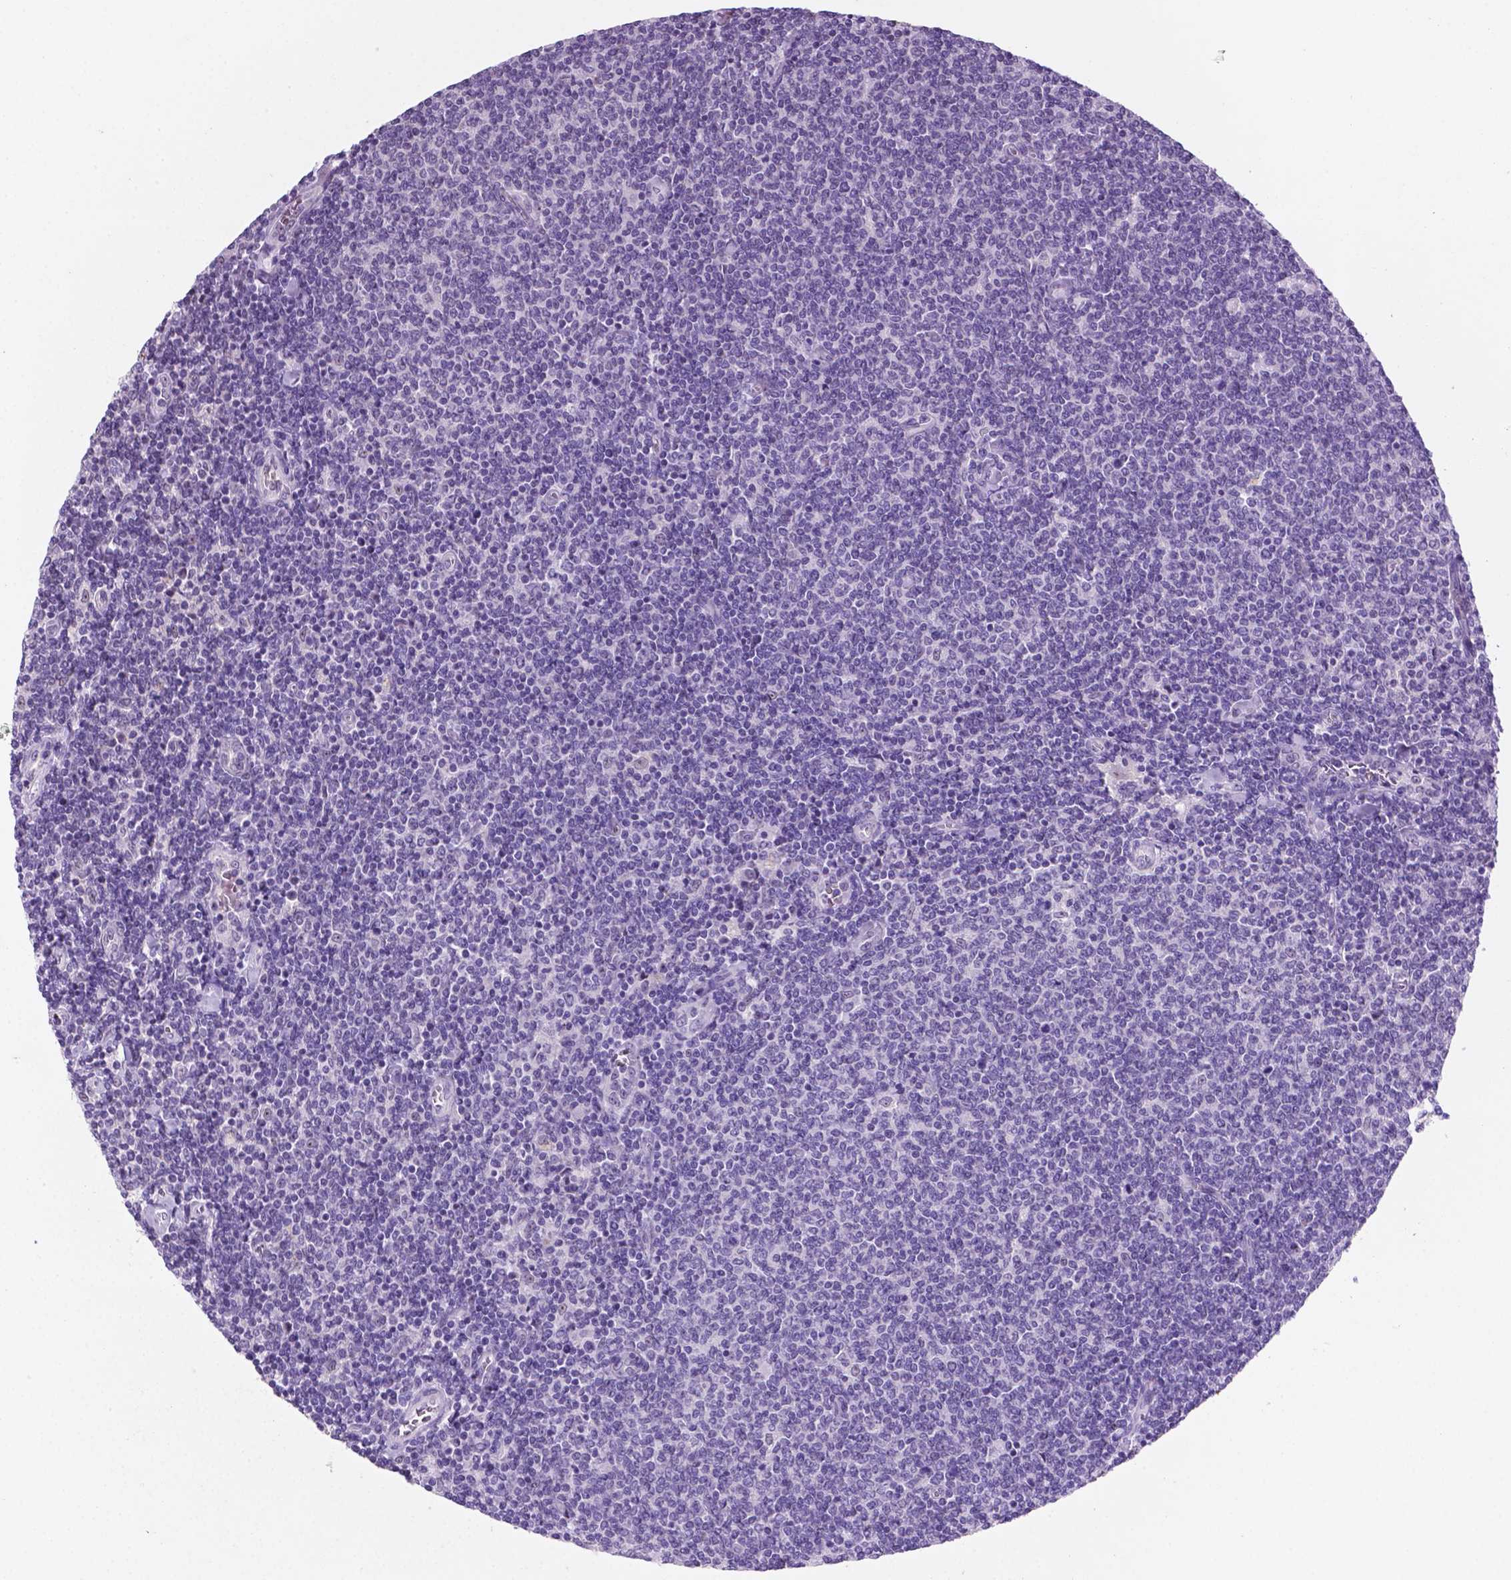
{"staining": {"intensity": "negative", "quantity": "none", "location": "none"}, "tissue": "lymphoma", "cell_type": "Tumor cells", "image_type": "cancer", "snomed": [{"axis": "morphology", "description": "Malignant lymphoma, non-Hodgkin's type, Low grade"}, {"axis": "topography", "description": "Lymph node"}], "caption": "An image of human low-grade malignant lymphoma, non-Hodgkin's type is negative for staining in tumor cells.", "gene": "C18orf21", "patient": {"sex": "male", "age": 52}}